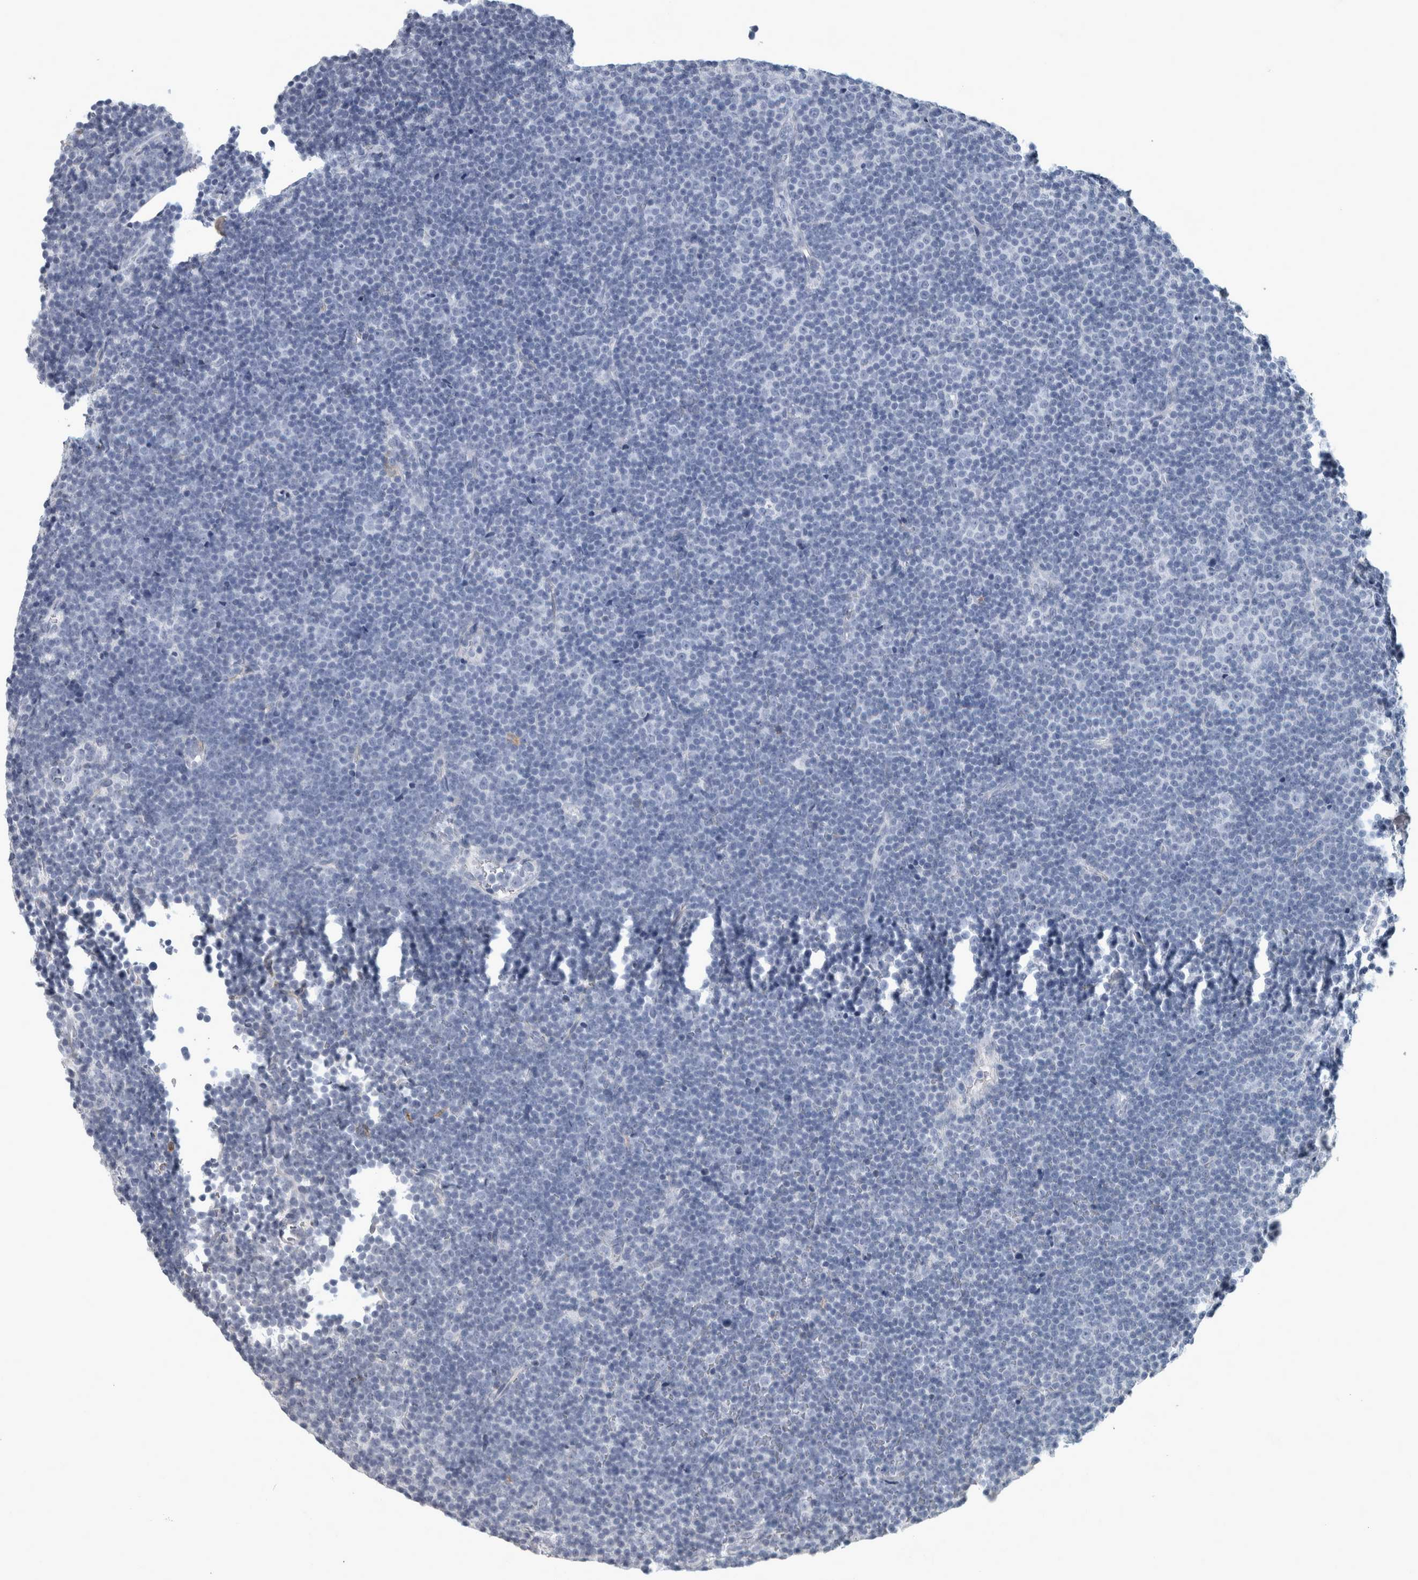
{"staining": {"intensity": "negative", "quantity": "none", "location": "none"}, "tissue": "lymphoma", "cell_type": "Tumor cells", "image_type": "cancer", "snomed": [{"axis": "morphology", "description": "Malignant lymphoma, non-Hodgkin's type, Low grade"}, {"axis": "topography", "description": "Lymph node"}], "caption": "Immunohistochemistry (IHC) histopathology image of neoplastic tissue: malignant lymphoma, non-Hodgkin's type (low-grade) stained with DAB displays no significant protein positivity in tumor cells.", "gene": "DSG2", "patient": {"sex": "female", "age": 67}}